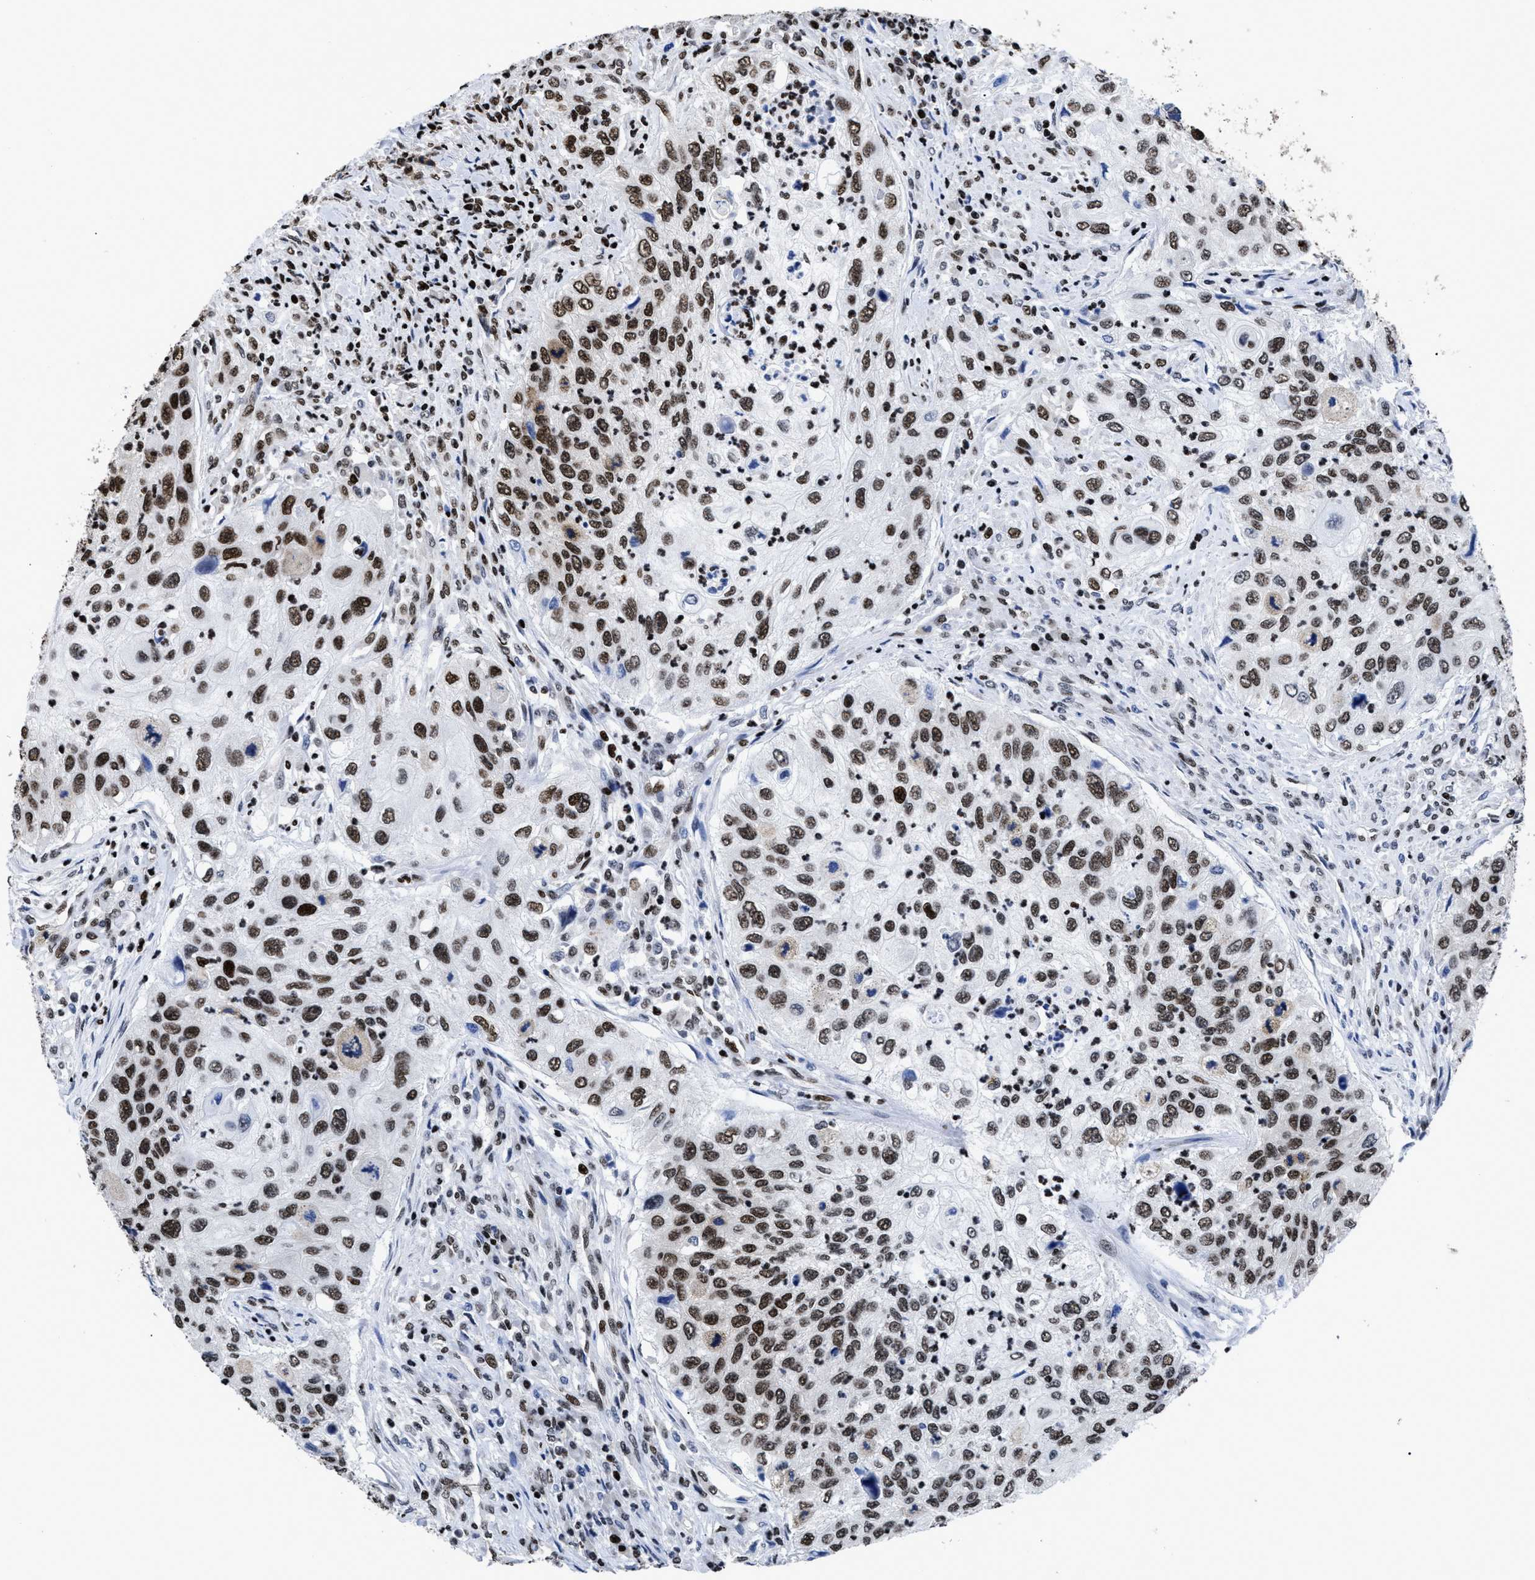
{"staining": {"intensity": "strong", "quantity": "25%-75%", "location": "nuclear"}, "tissue": "urothelial cancer", "cell_type": "Tumor cells", "image_type": "cancer", "snomed": [{"axis": "morphology", "description": "Urothelial carcinoma, High grade"}, {"axis": "topography", "description": "Urinary bladder"}], "caption": "The photomicrograph reveals a brown stain indicating the presence of a protein in the nuclear of tumor cells in high-grade urothelial carcinoma.", "gene": "CALHM3", "patient": {"sex": "female", "age": 60}}